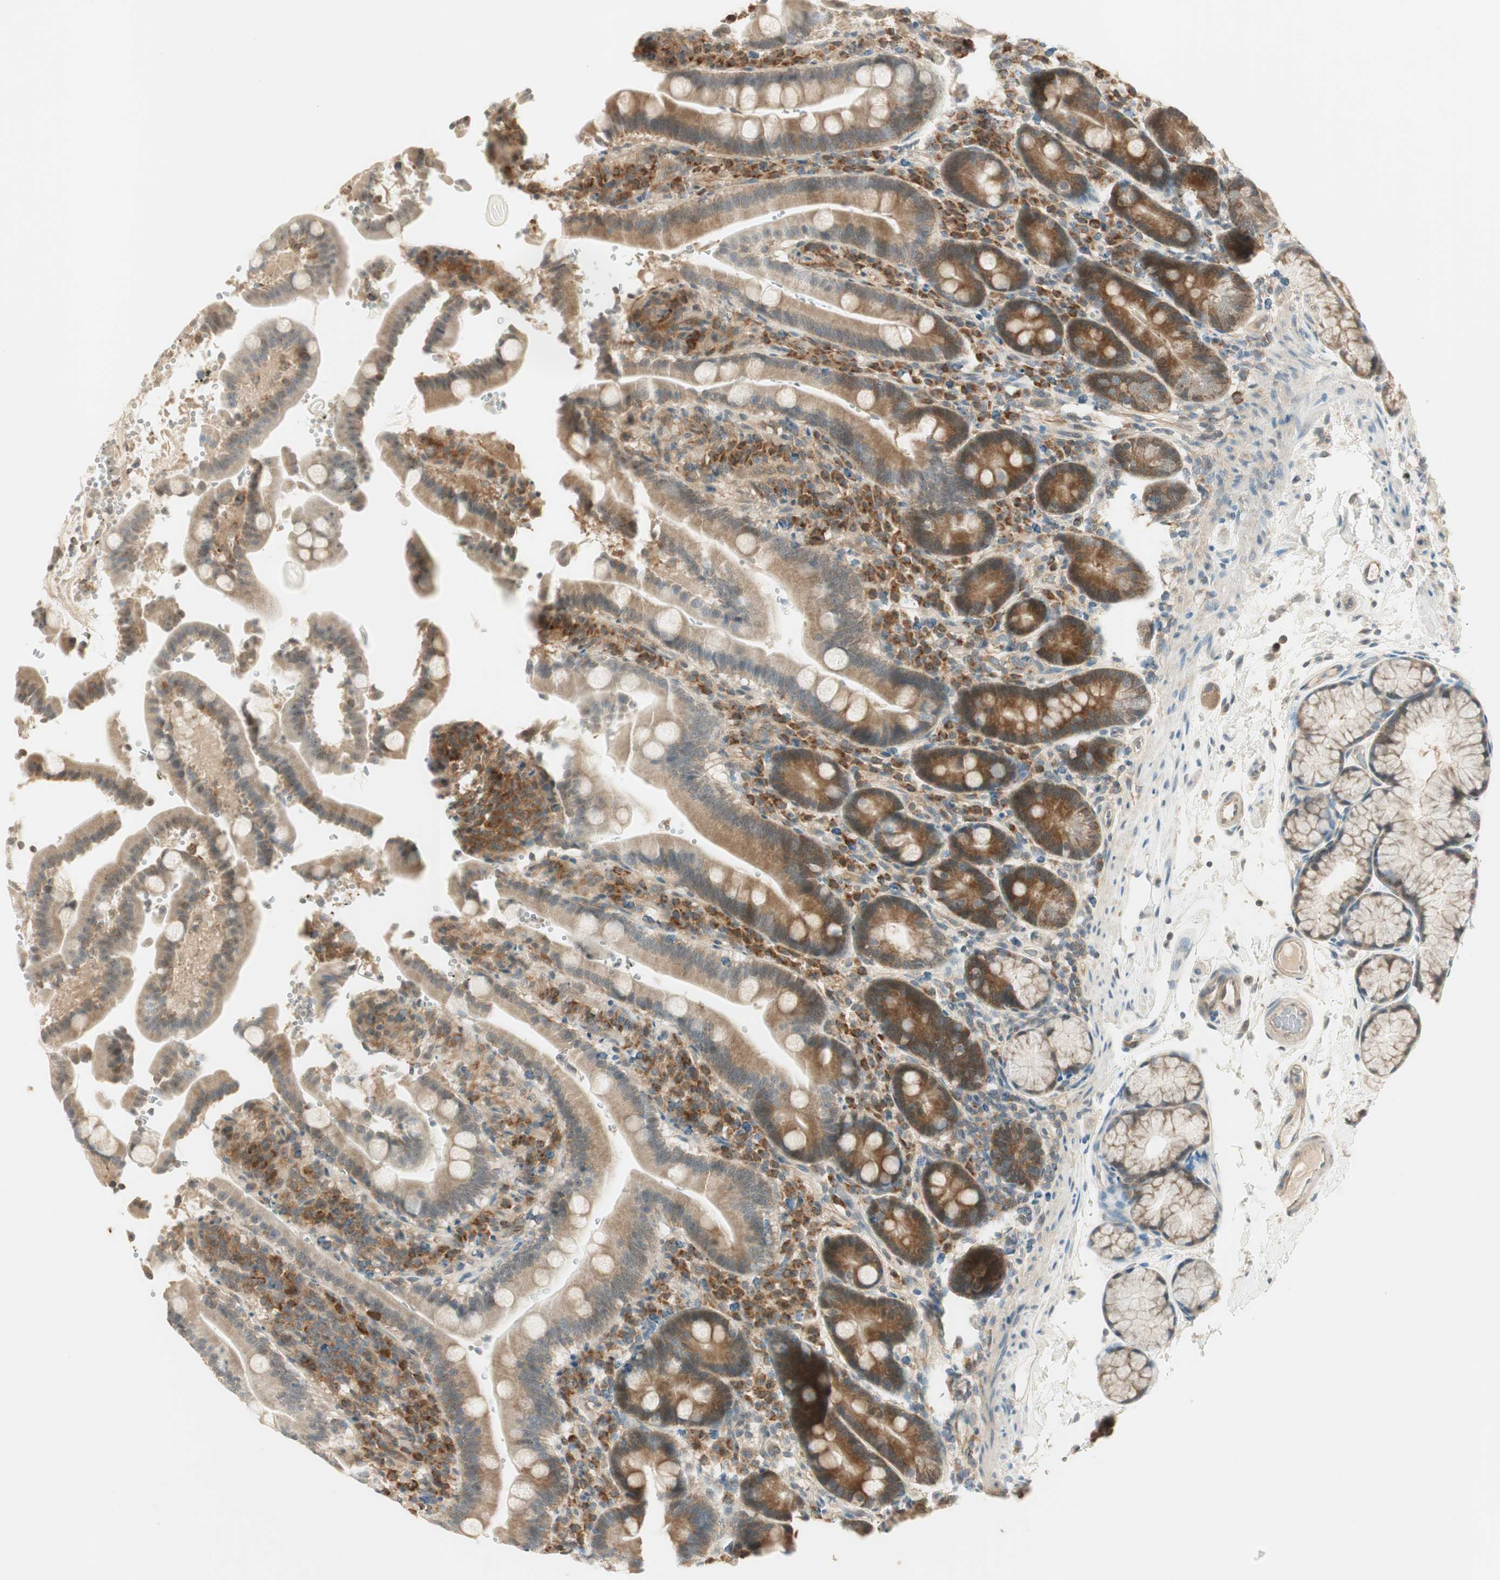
{"staining": {"intensity": "weak", "quantity": ">75%", "location": "cytoplasmic/membranous"}, "tissue": "duodenum", "cell_type": "Glandular cells", "image_type": "normal", "snomed": [{"axis": "morphology", "description": "Normal tissue, NOS"}, {"axis": "topography", "description": "Small intestine, NOS"}], "caption": "An image showing weak cytoplasmic/membranous staining in approximately >75% of glandular cells in benign duodenum, as visualized by brown immunohistochemical staining.", "gene": "IPO5", "patient": {"sex": "female", "age": 71}}